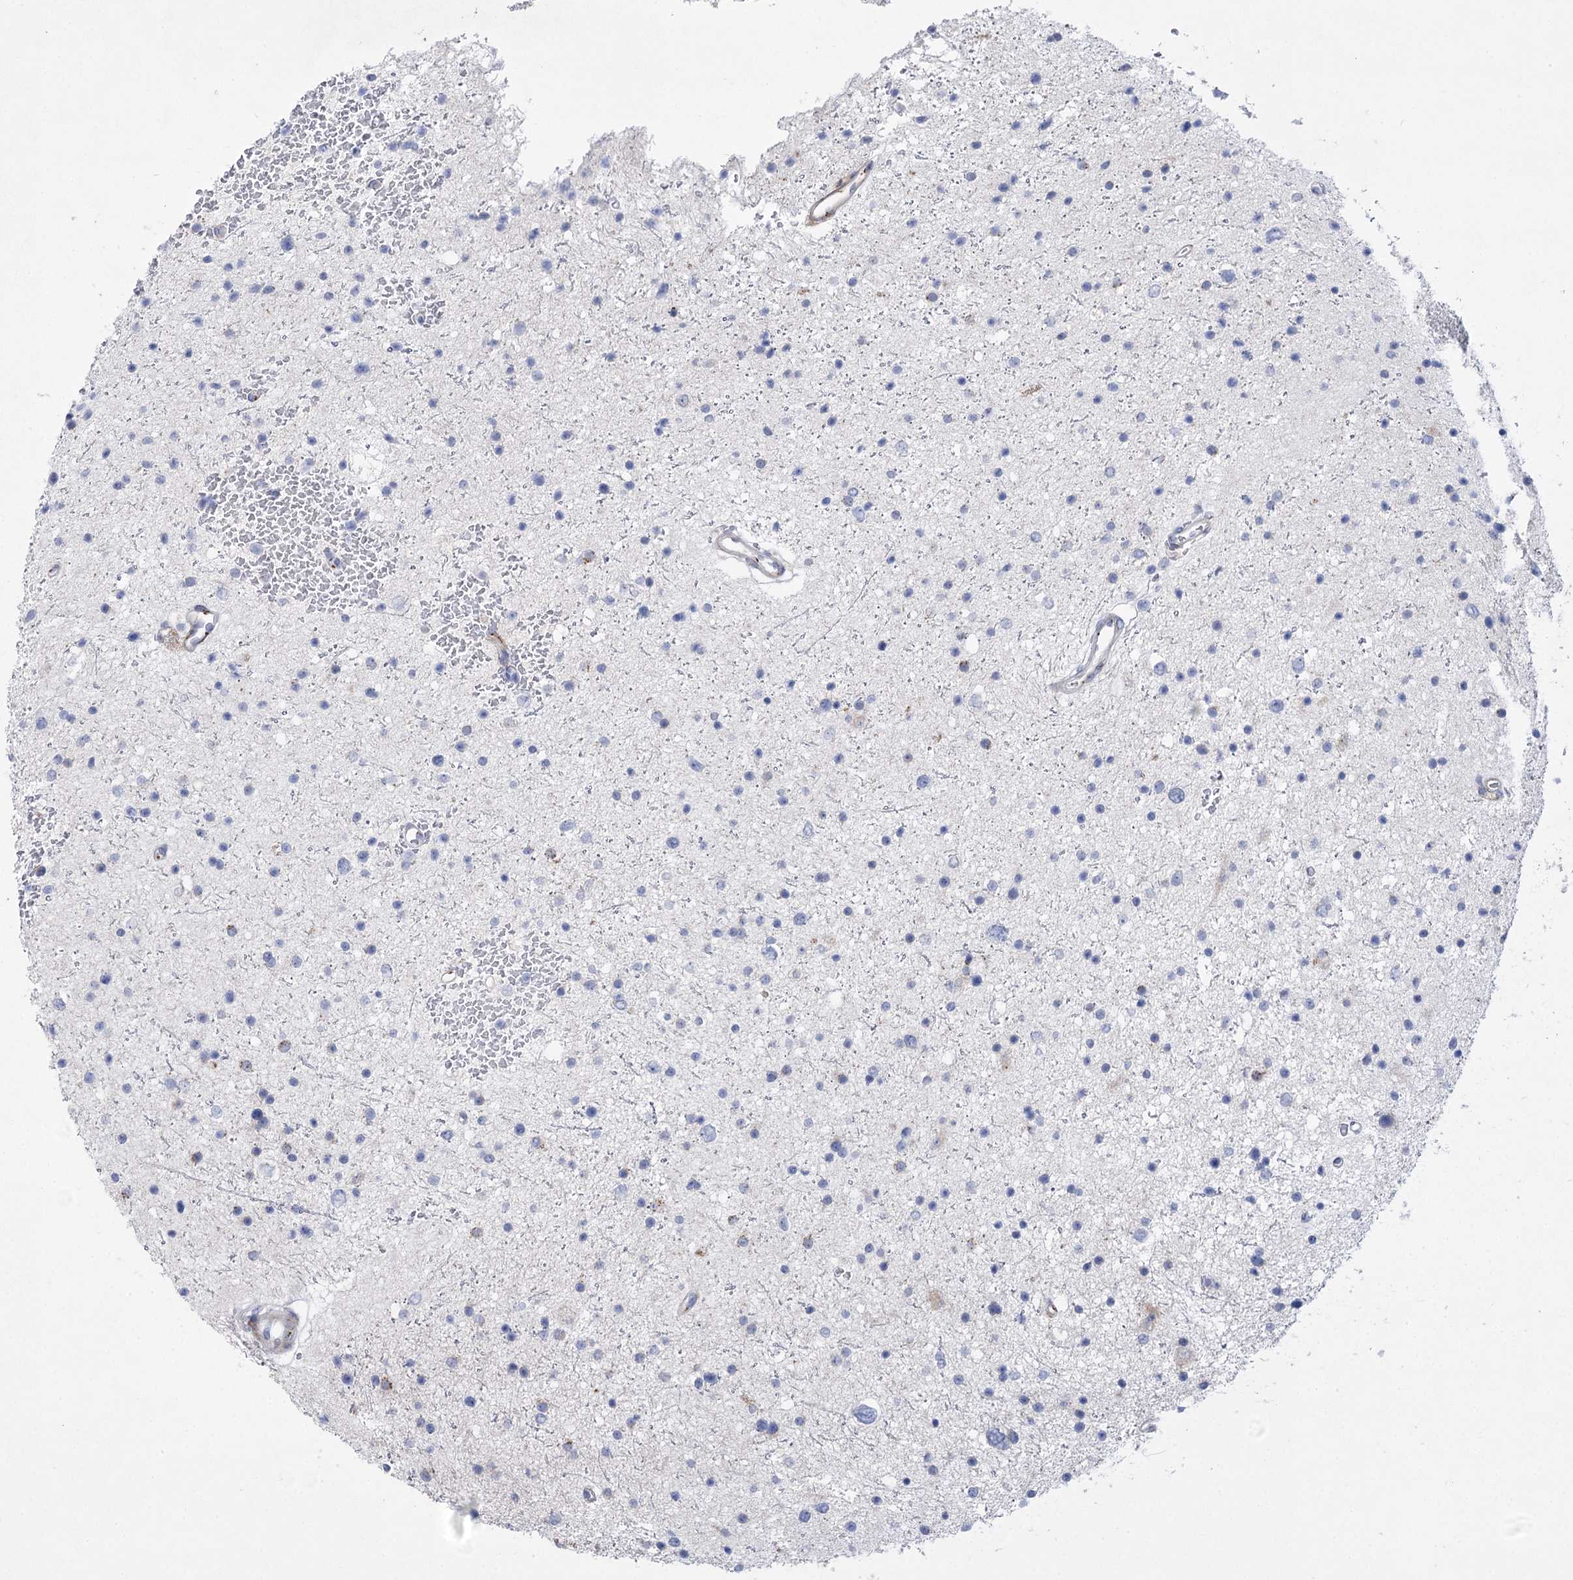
{"staining": {"intensity": "negative", "quantity": "none", "location": "none"}, "tissue": "glioma", "cell_type": "Tumor cells", "image_type": "cancer", "snomed": [{"axis": "morphology", "description": "Glioma, malignant, Low grade"}, {"axis": "topography", "description": "Brain"}], "caption": "Immunohistochemistry (IHC) of glioma demonstrates no expression in tumor cells. (Immunohistochemistry, brightfield microscopy, high magnification).", "gene": "NME7", "patient": {"sex": "female", "age": 37}}